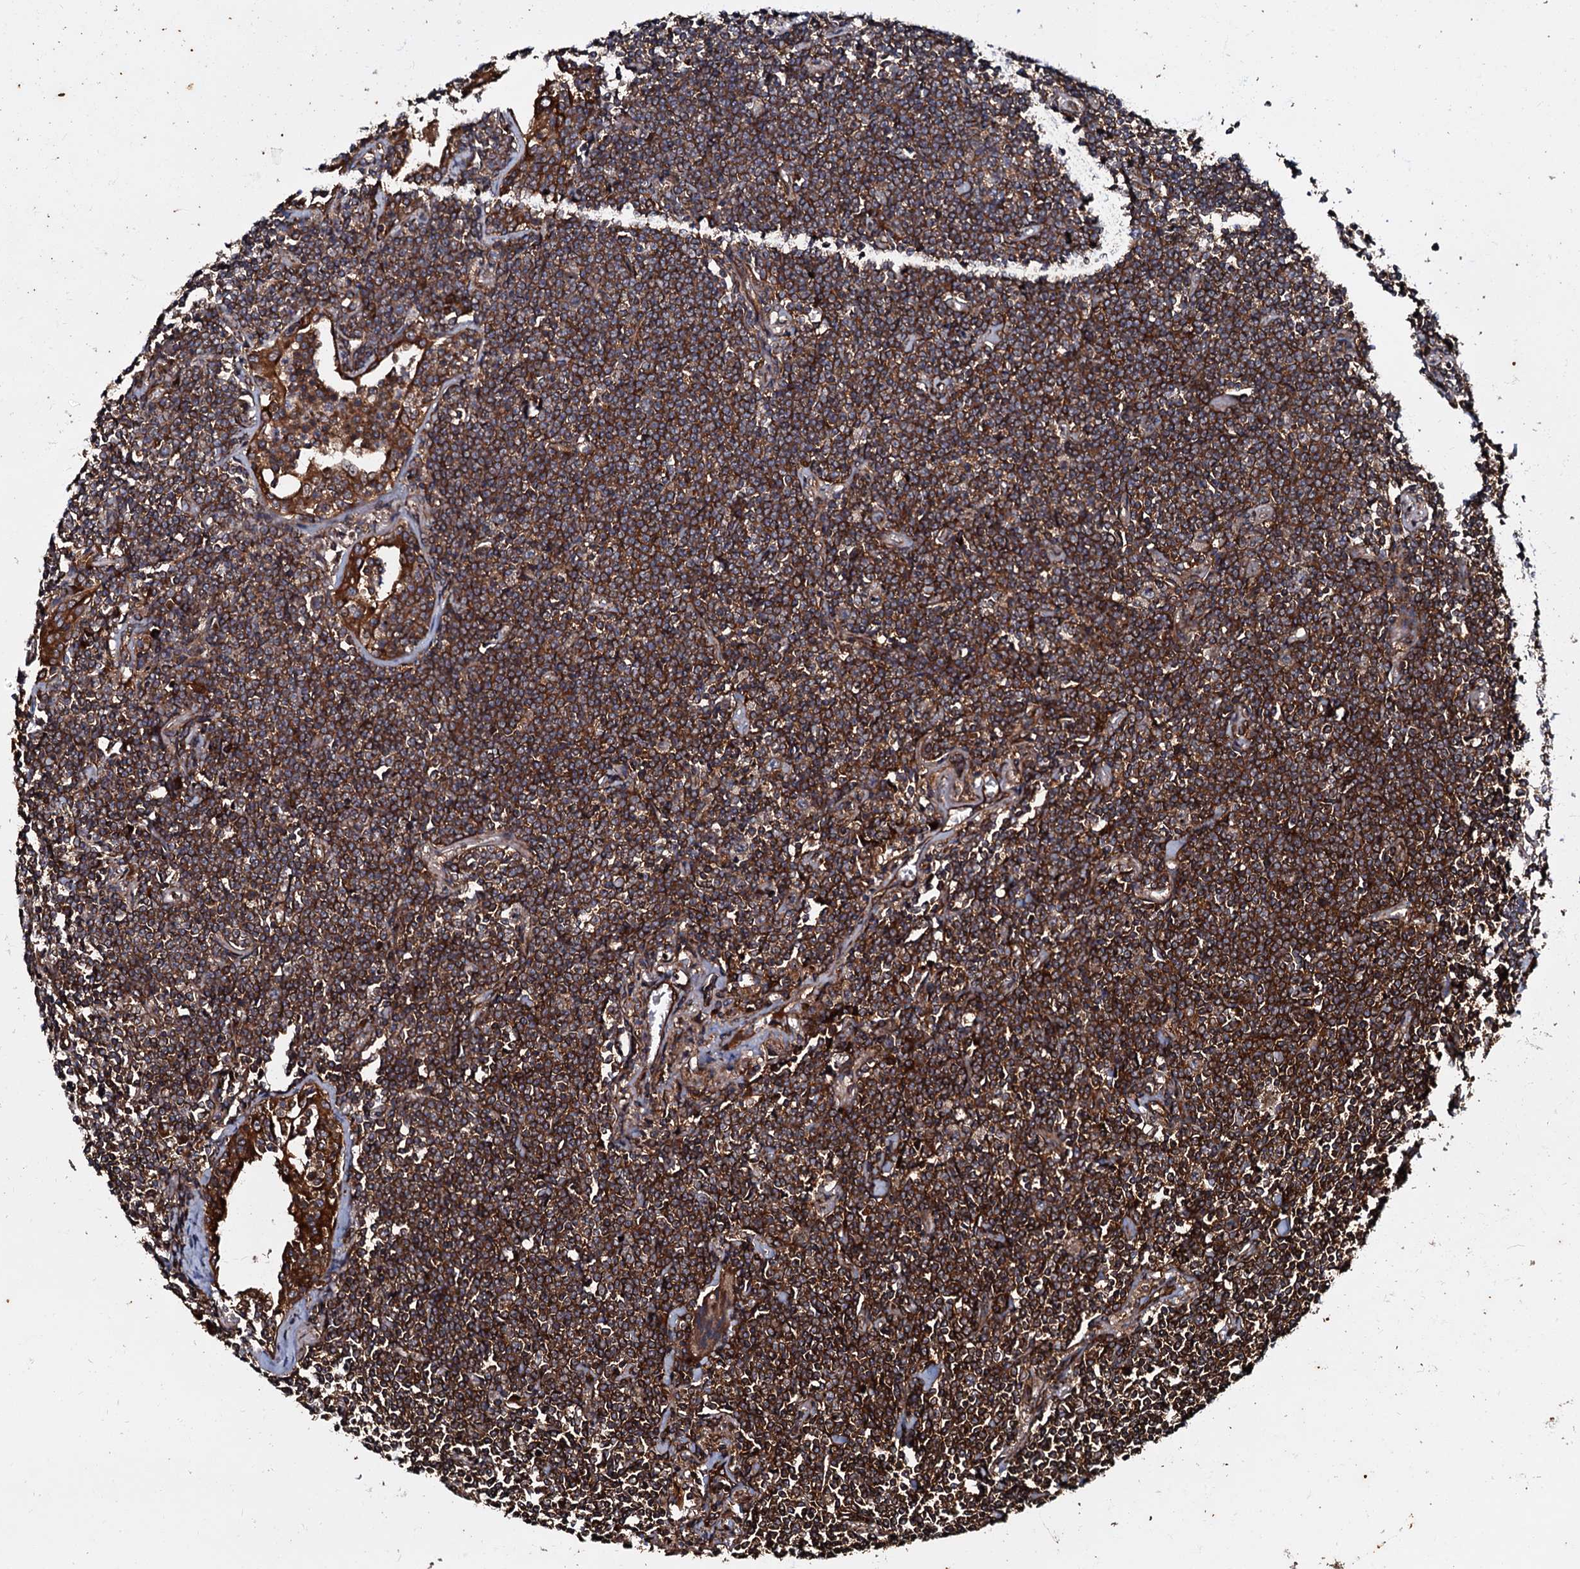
{"staining": {"intensity": "strong", "quantity": ">75%", "location": "cytoplasmic/membranous"}, "tissue": "lymphoma", "cell_type": "Tumor cells", "image_type": "cancer", "snomed": [{"axis": "morphology", "description": "Malignant lymphoma, non-Hodgkin's type, Low grade"}, {"axis": "topography", "description": "Lung"}], "caption": "Malignant lymphoma, non-Hodgkin's type (low-grade) tissue demonstrates strong cytoplasmic/membranous positivity in about >75% of tumor cells, visualized by immunohistochemistry. Immunohistochemistry (ihc) stains the protein of interest in brown and the nuclei are stained blue.", "gene": "BLOC1S6", "patient": {"sex": "female", "age": 71}}